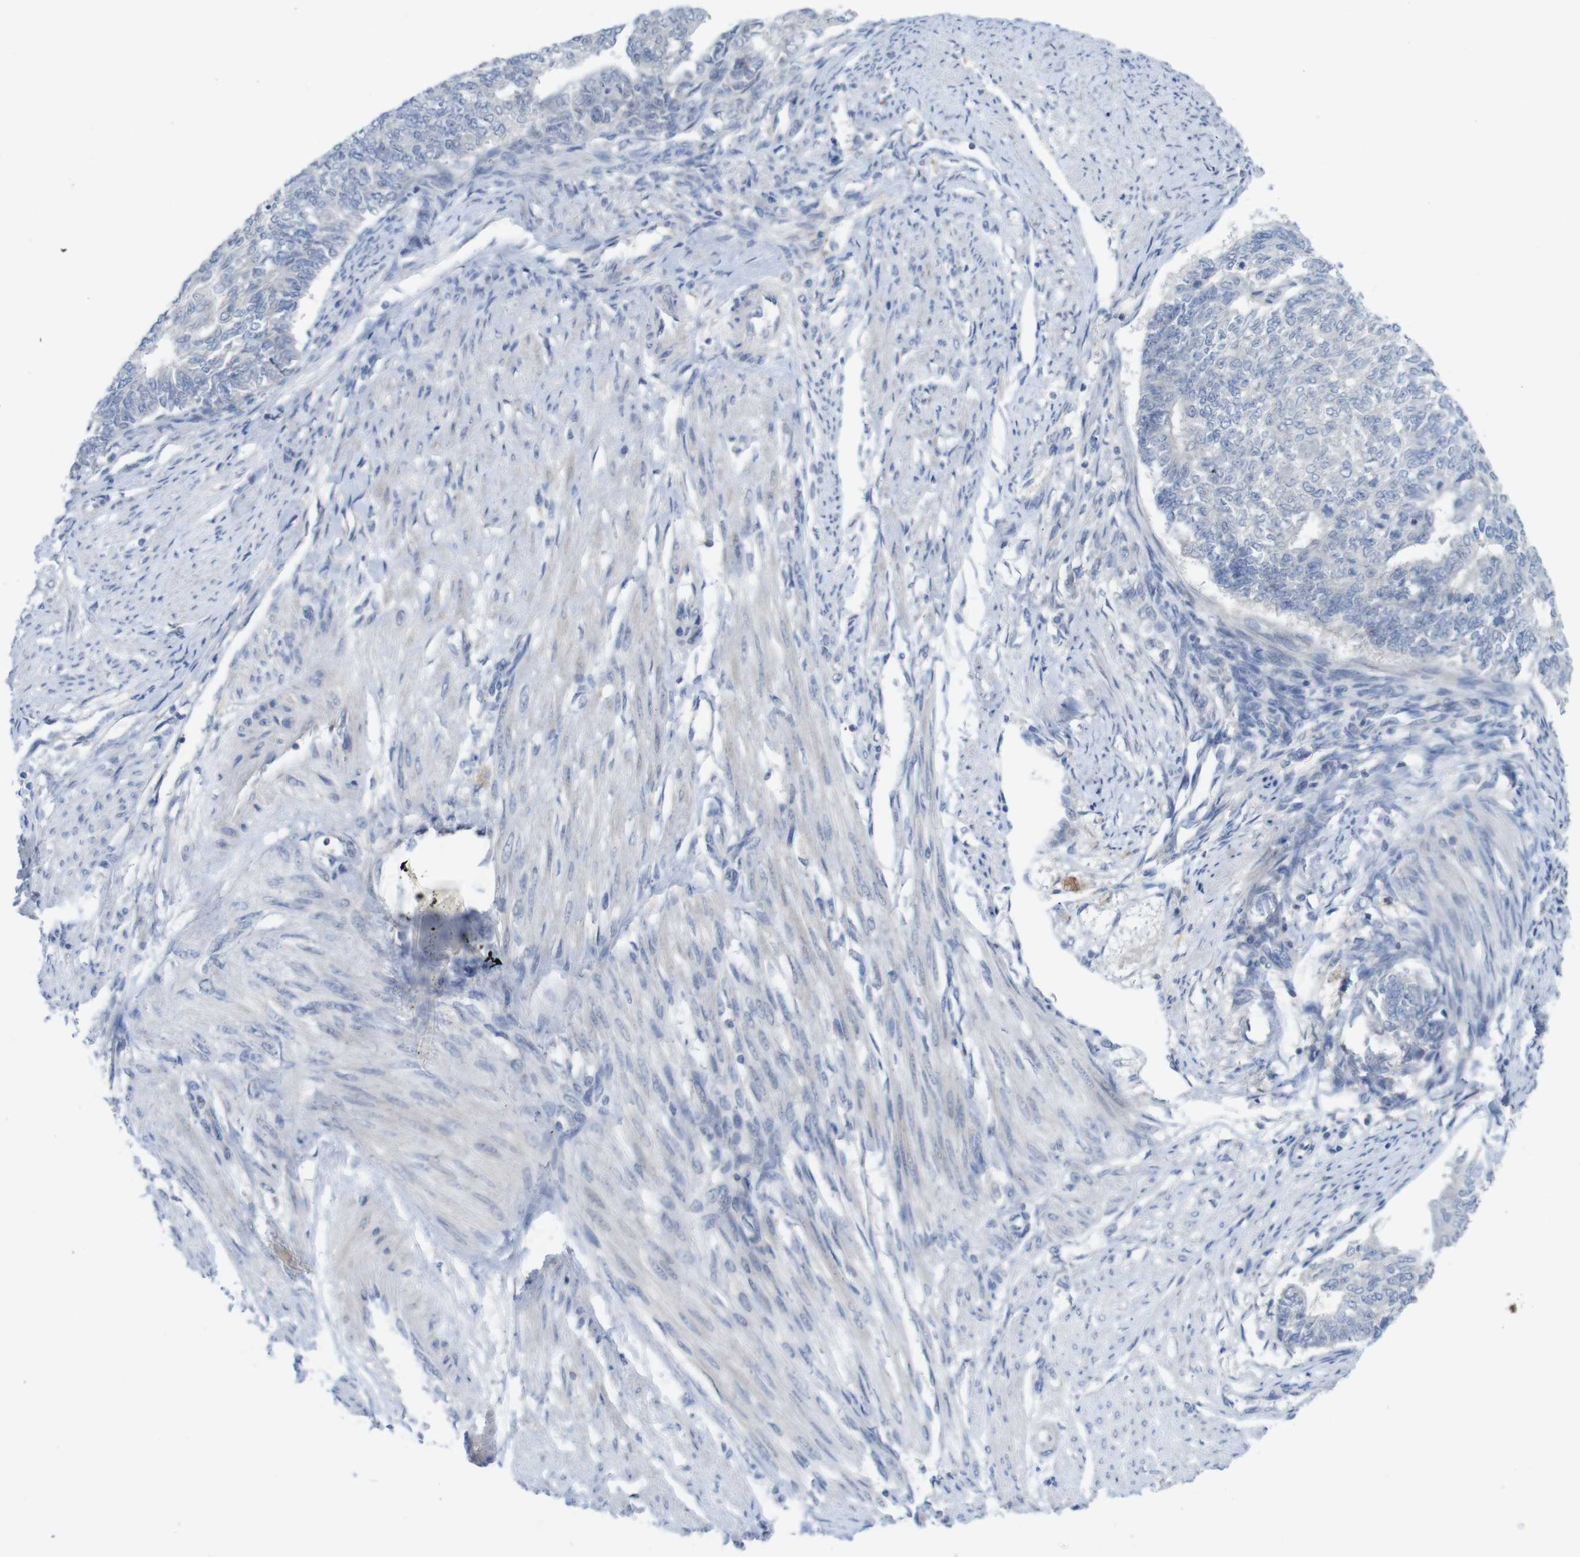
{"staining": {"intensity": "negative", "quantity": "none", "location": "none"}, "tissue": "endometrial cancer", "cell_type": "Tumor cells", "image_type": "cancer", "snomed": [{"axis": "morphology", "description": "Adenocarcinoma, NOS"}, {"axis": "topography", "description": "Endometrium"}], "caption": "Endometrial adenocarcinoma was stained to show a protein in brown. There is no significant positivity in tumor cells.", "gene": "SLAMF7", "patient": {"sex": "female", "age": 32}}